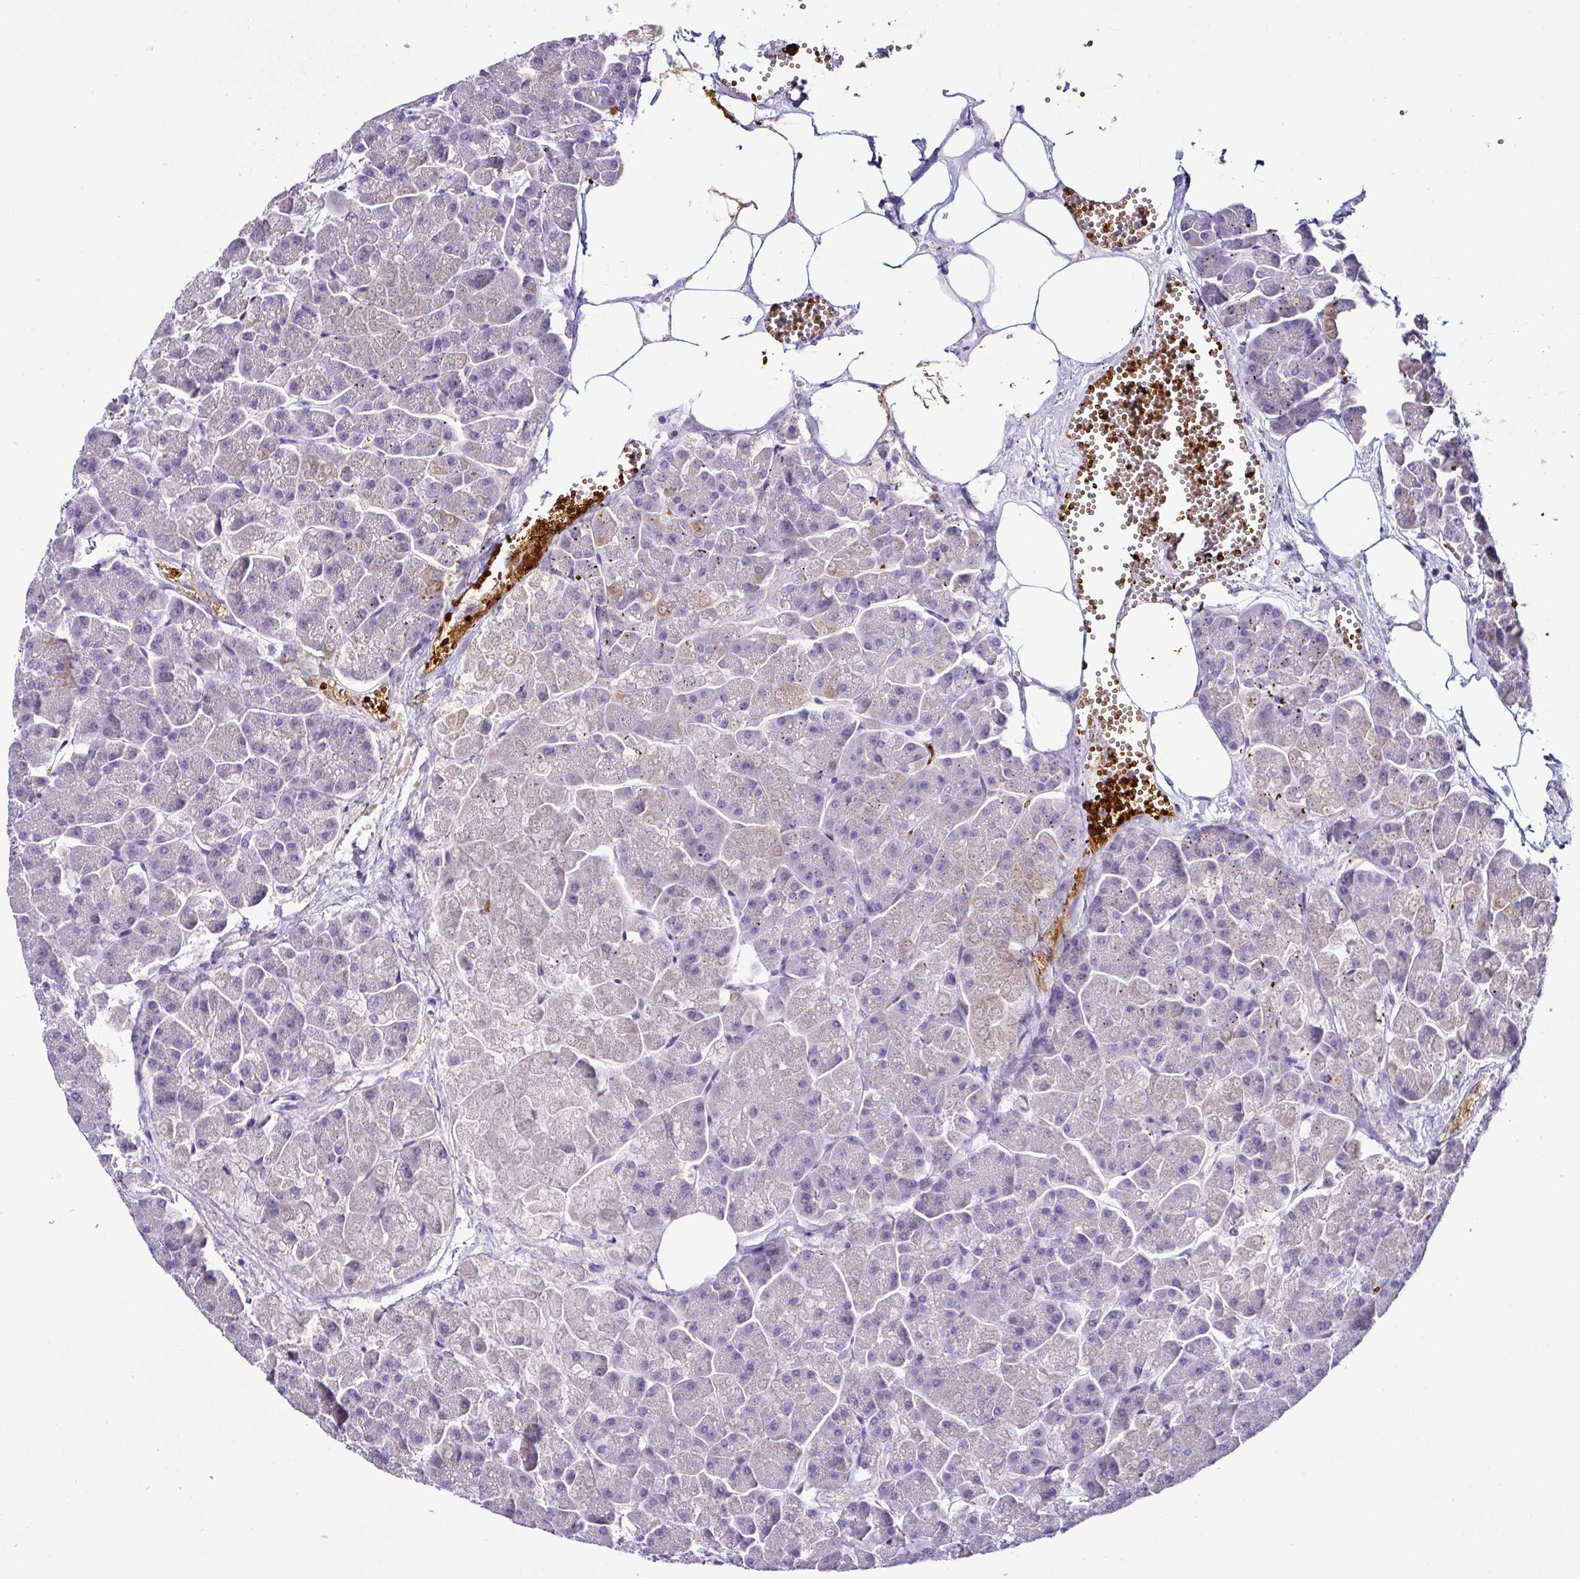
{"staining": {"intensity": "weak", "quantity": "<25%", "location": "cytoplasmic/membranous"}, "tissue": "pancreas", "cell_type": "Exocrine glandular cells", "image_type": "normal", "snomed": [{"axis": "morphology", "description": "Normal tissue, NOS"}, {"axis": "topography", "description": "Pancreas"}, {"axis": "topography", "description": "Peripheral nerve tissue"}], "caption": "A micrograph of pancreas stained for a protein exhibits no brown staining in exocrine glandular cells. The staining was performed using DAB to visualize the protein expression in brown, while the nuclei were stained in blue with hematoxylin (Magnification: 20x).", "gene": "NAPSA", "patient": {"sex": "male", "age": 54}}